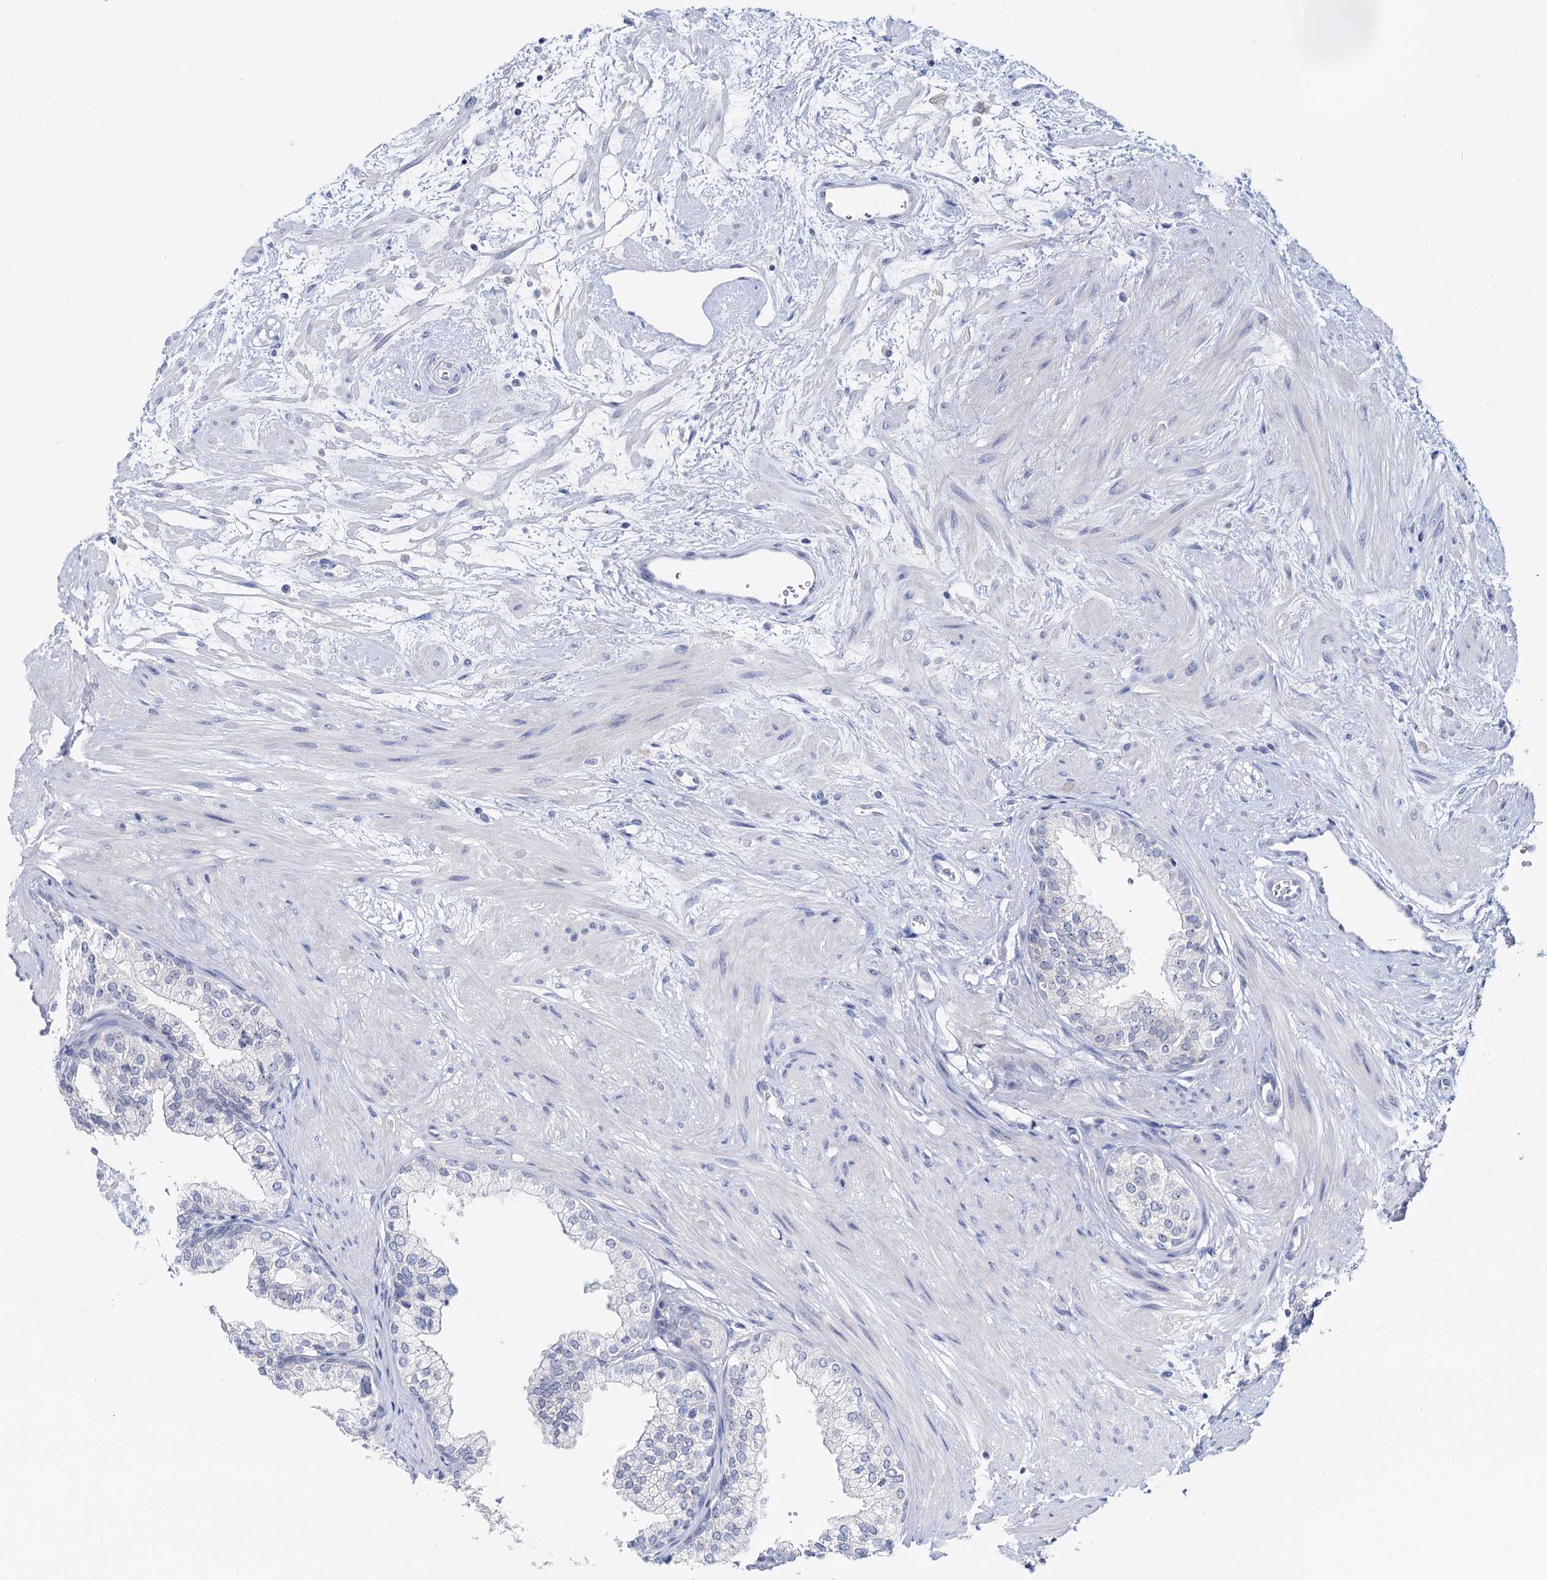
{"staining": {"intensity": "weak", "quantity": ">75%", "location": "nuclear"}, "tissue": "prostate", "cell_type": "Glandular cells", "image_type": "normal", "snomed": [{"axis": "morphology", "description": "Normal tissue, NOS"}, {"axis": "topography", "description": "Prostate"}], "caption": "Protein expression analysis of unremarkable human prostate reveals weak nuclear staining in about >75% of glandular cells. (DAB IHC, brown staining for protein, blue staining for nuclei).", "gene": "NOP2", "patient": {"sex": "male", "age": 60}}